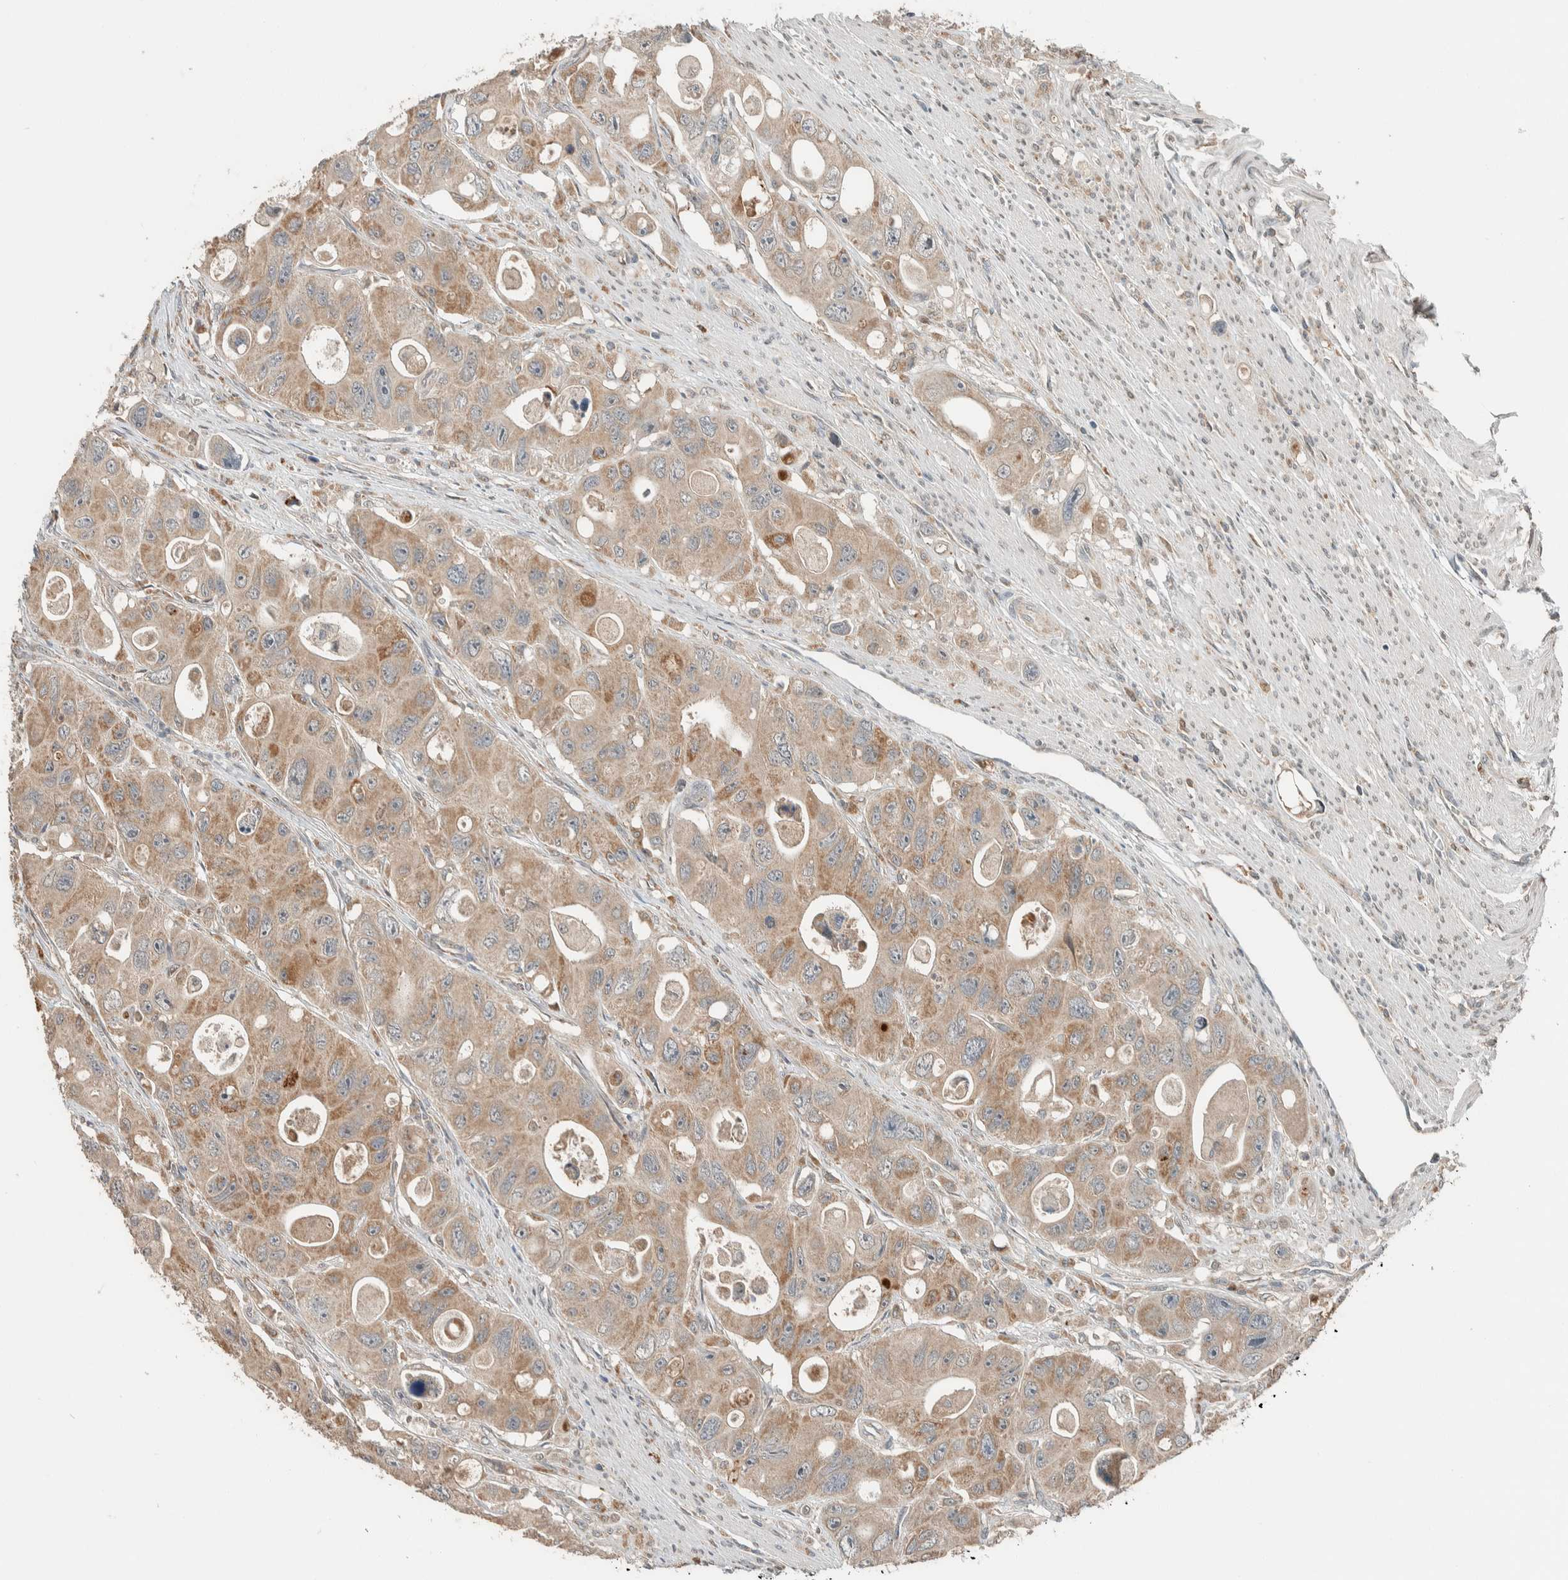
{"staining": {"intensity": "weak", "quantity": ">75%", "location": "cytoplasmic/membranous"}, "tissue": "colorectal cancer", "cell_type": "Tumor cells", "image_type": "cancer", "snomed": [{"axis": "morphology", "description": "Adenocarcinoma, NOS"}, {"axis": "topography", "description": "Colon"}], "caption": "A histopathology image showing weak cytoplasmic/membranous expression in approximately >75% of tumor cells in colorectal cancer (adenocarcinoma), as visualized by brown immunohistochemical staining.", "gene": "NBR1", "patient": {"sex": "female", "age": 46}}